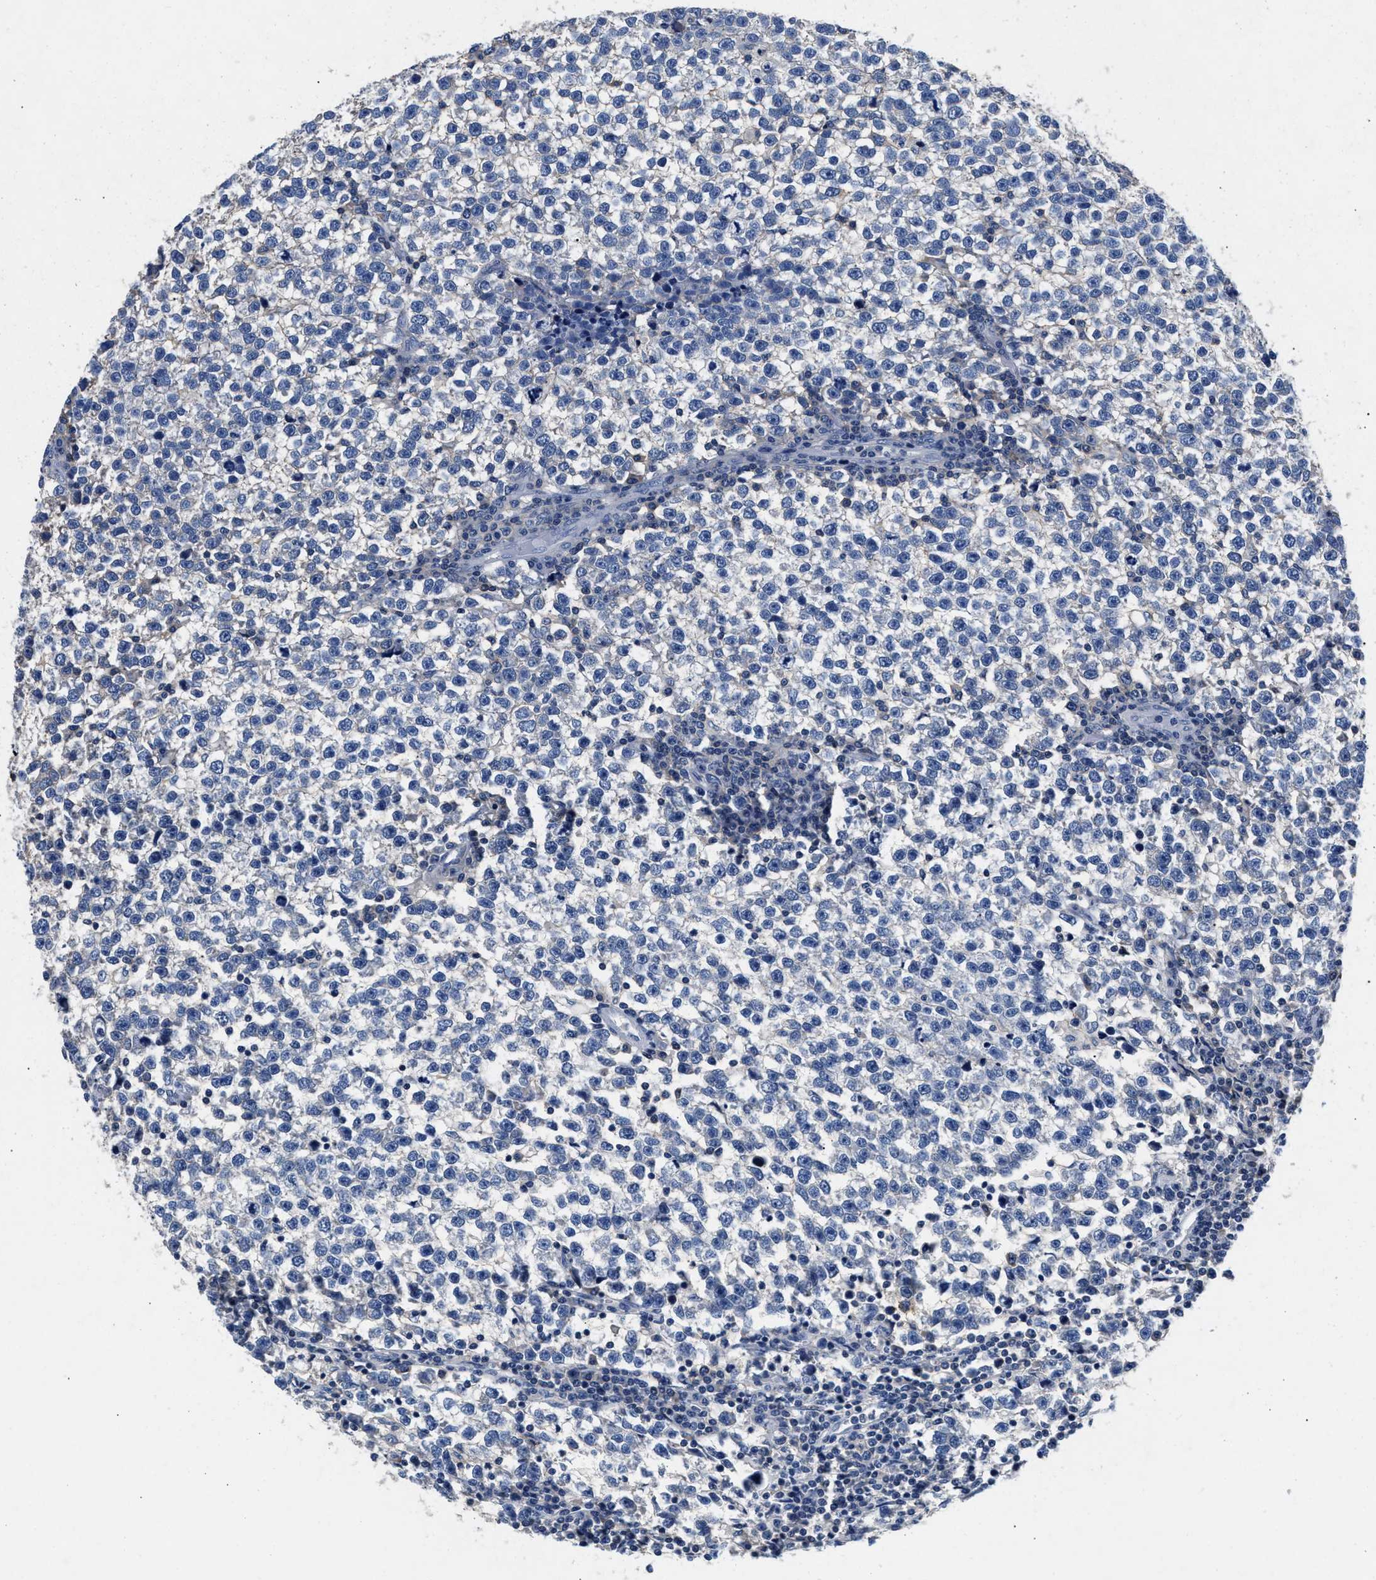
{"staining": {"intensity": "negative", "quantity": "none", "location": "none"}, "tissue": "testis cancer", "cell_type": "Tumor cells", "image_type": "cancer", "snomed": [{"axis": "morphology", "description": "Normal tissue, NOS"}, {"axis": "morphology", "description": "Seminoma, NOS"}, {"axis": "topography", "description": "Testis"}], "caption": "The immunohistochemistry (IHC) photomicrograph has no significant staining in tumor cells of testis seminoma tissue.", "gene": "GNAI3", "patient": {"sex": "male", "age": 43}}